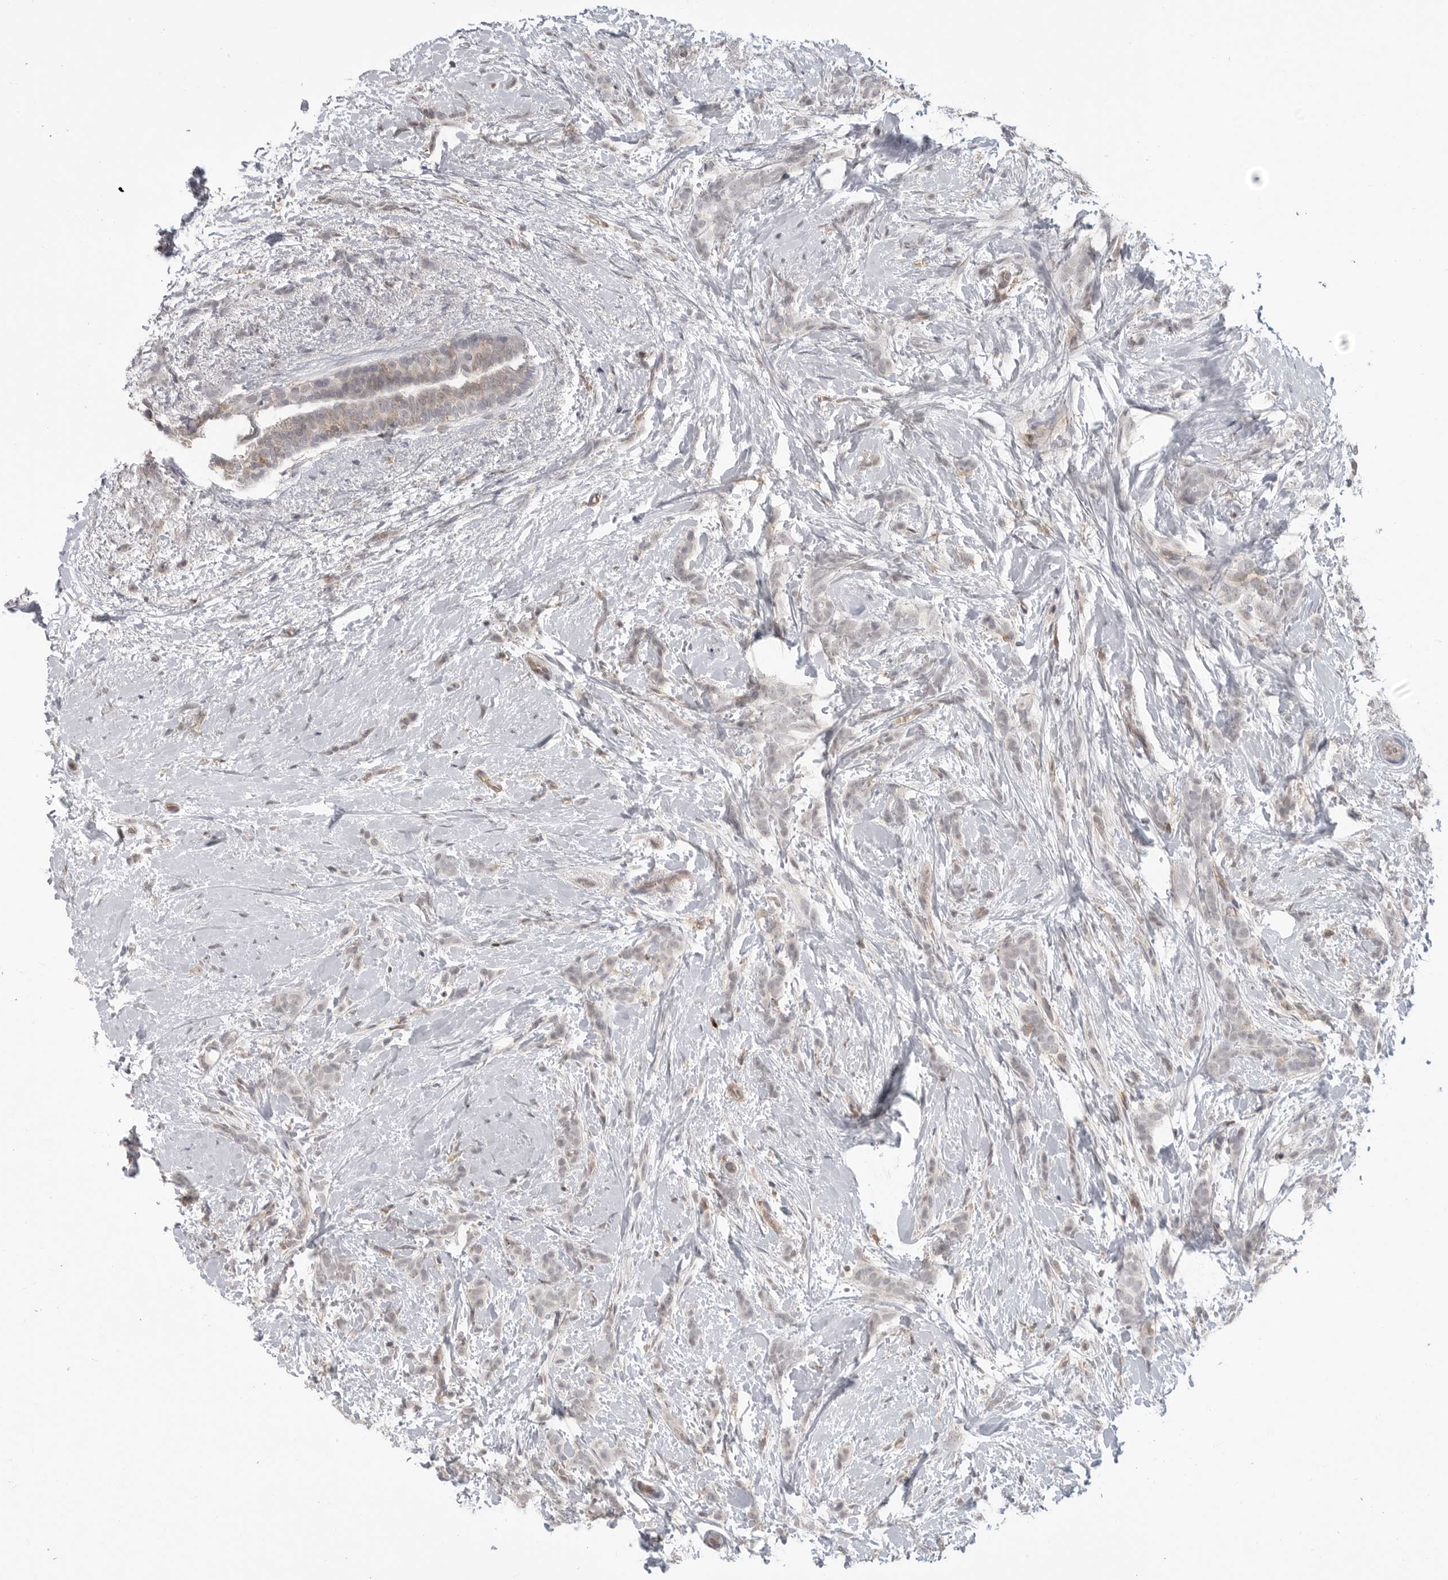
{"staining": {"intensity": "weak", "quantity": "<25%", "location": "cytoplasmic/membranous"}, "tissue": "breast cancer", "cell_type": "Tumor cells", "image_type": "cancer", "snomed": [{"axis": "morphology", "description": "Lobular carcinoma, in situ"}, {"axis": "morphology", "description": "Lobular carcinoma"}, {"axis": "topography", "description": "Breast"}], "caption": "Protein analysis of breast lobular carcinoma shows no significant positivity in tumor cells.", "gene": "IFNGR1", "patient": {"sex": "female", "age": 41}}